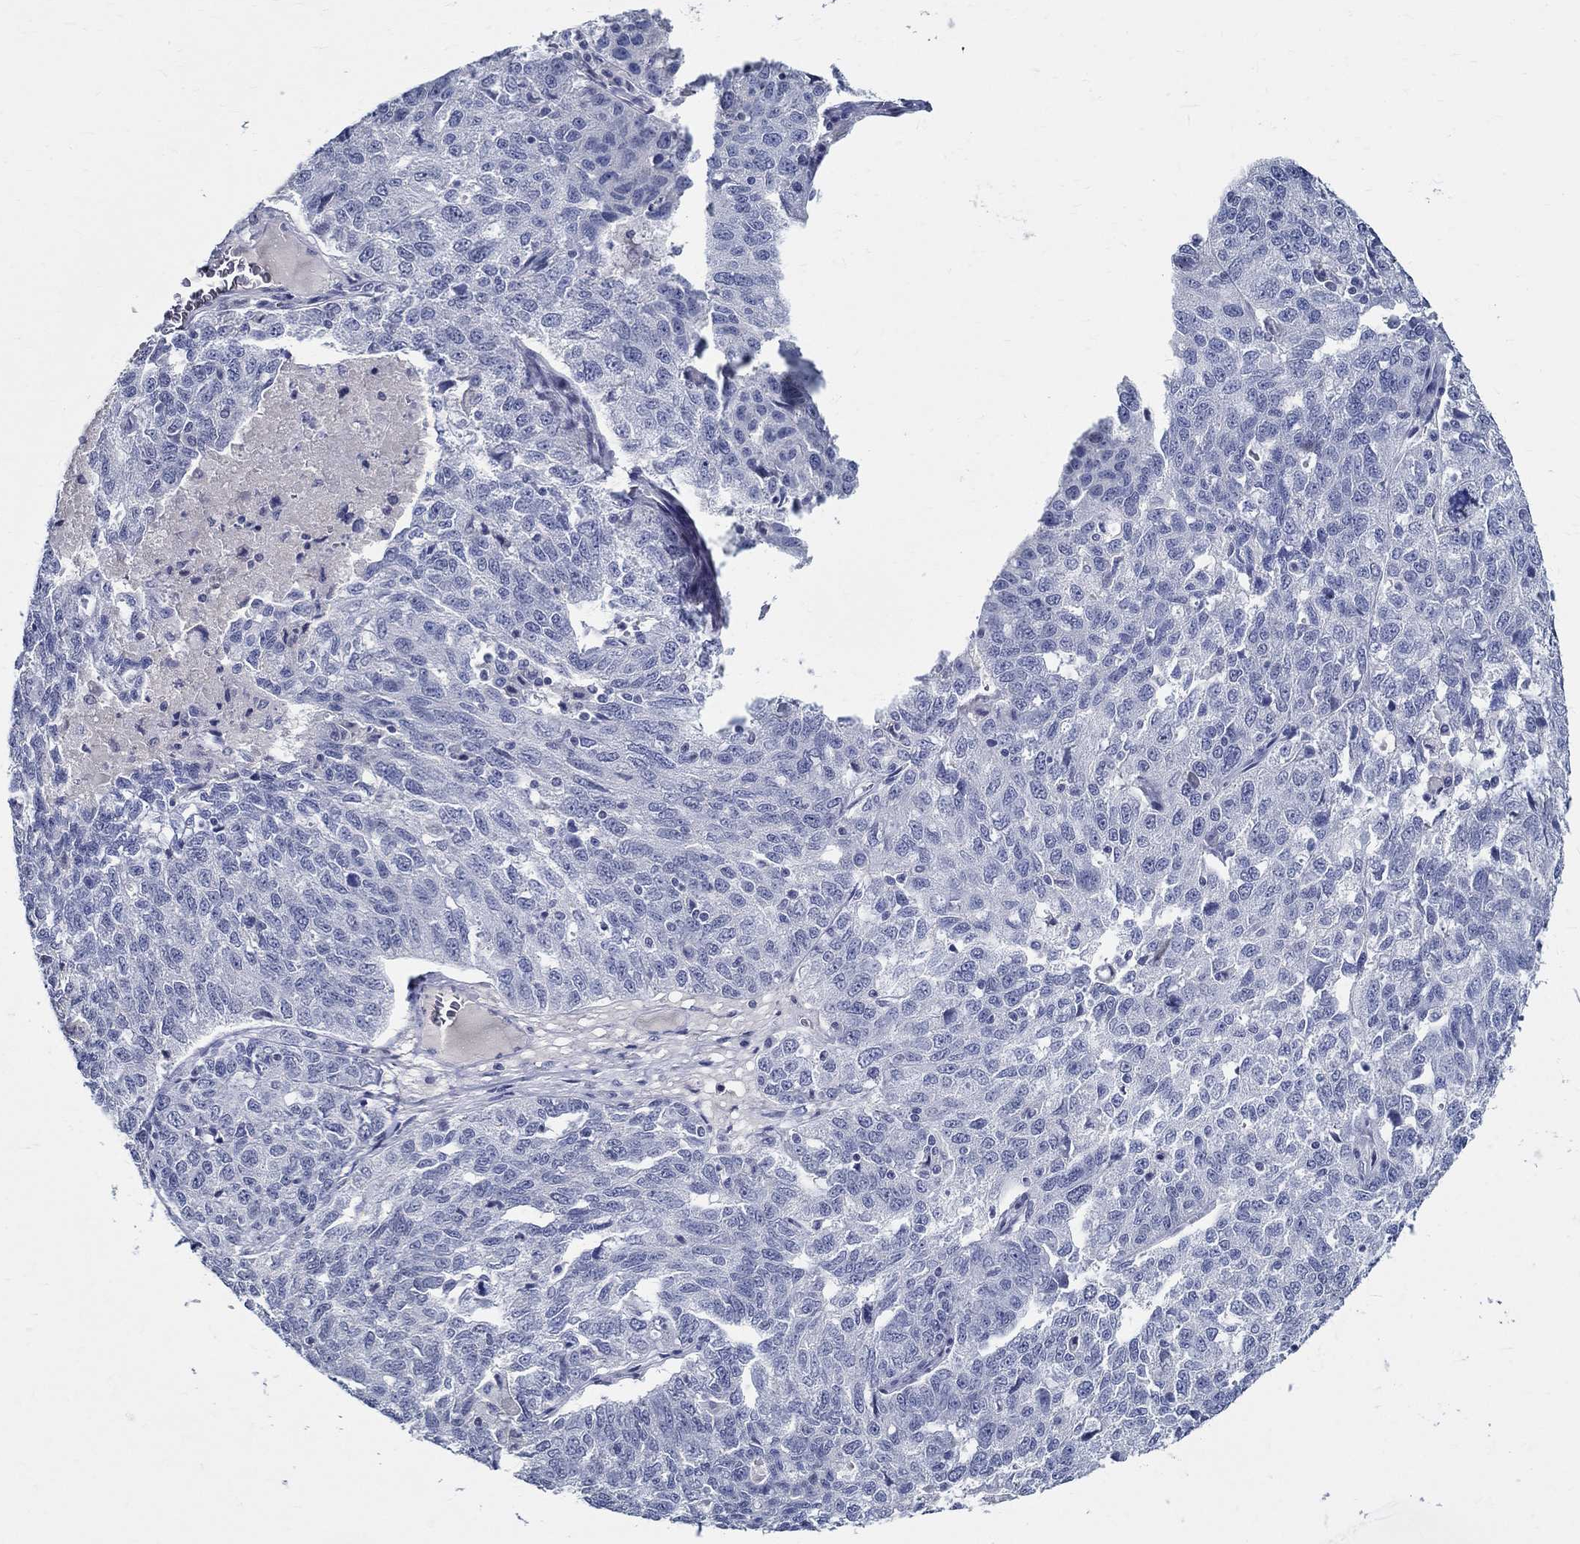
{"staining": {"intensity": "negative", "quantity": "none", "location": "none"}, "tissue": "ovarian cancer", "cell_type": "Tumor cells", "image_type": "cancer", "snomed": [{"axis": "morphology", "description": "Cystadenocarcinoma, serous, NOS"}, {"axis": "topography", "description": "Ovary"}], "caption": "High magnification brightfield microscopy of ovarian serous cystadenocarcinoma stained with DAB (3,3'-diaminobenzidine) (brown) and counterstained with hematoxylin (blue): tumor cells show no significant expression.", "gene": "CETN1", "patient": {"sex": "female", "age": 71}}